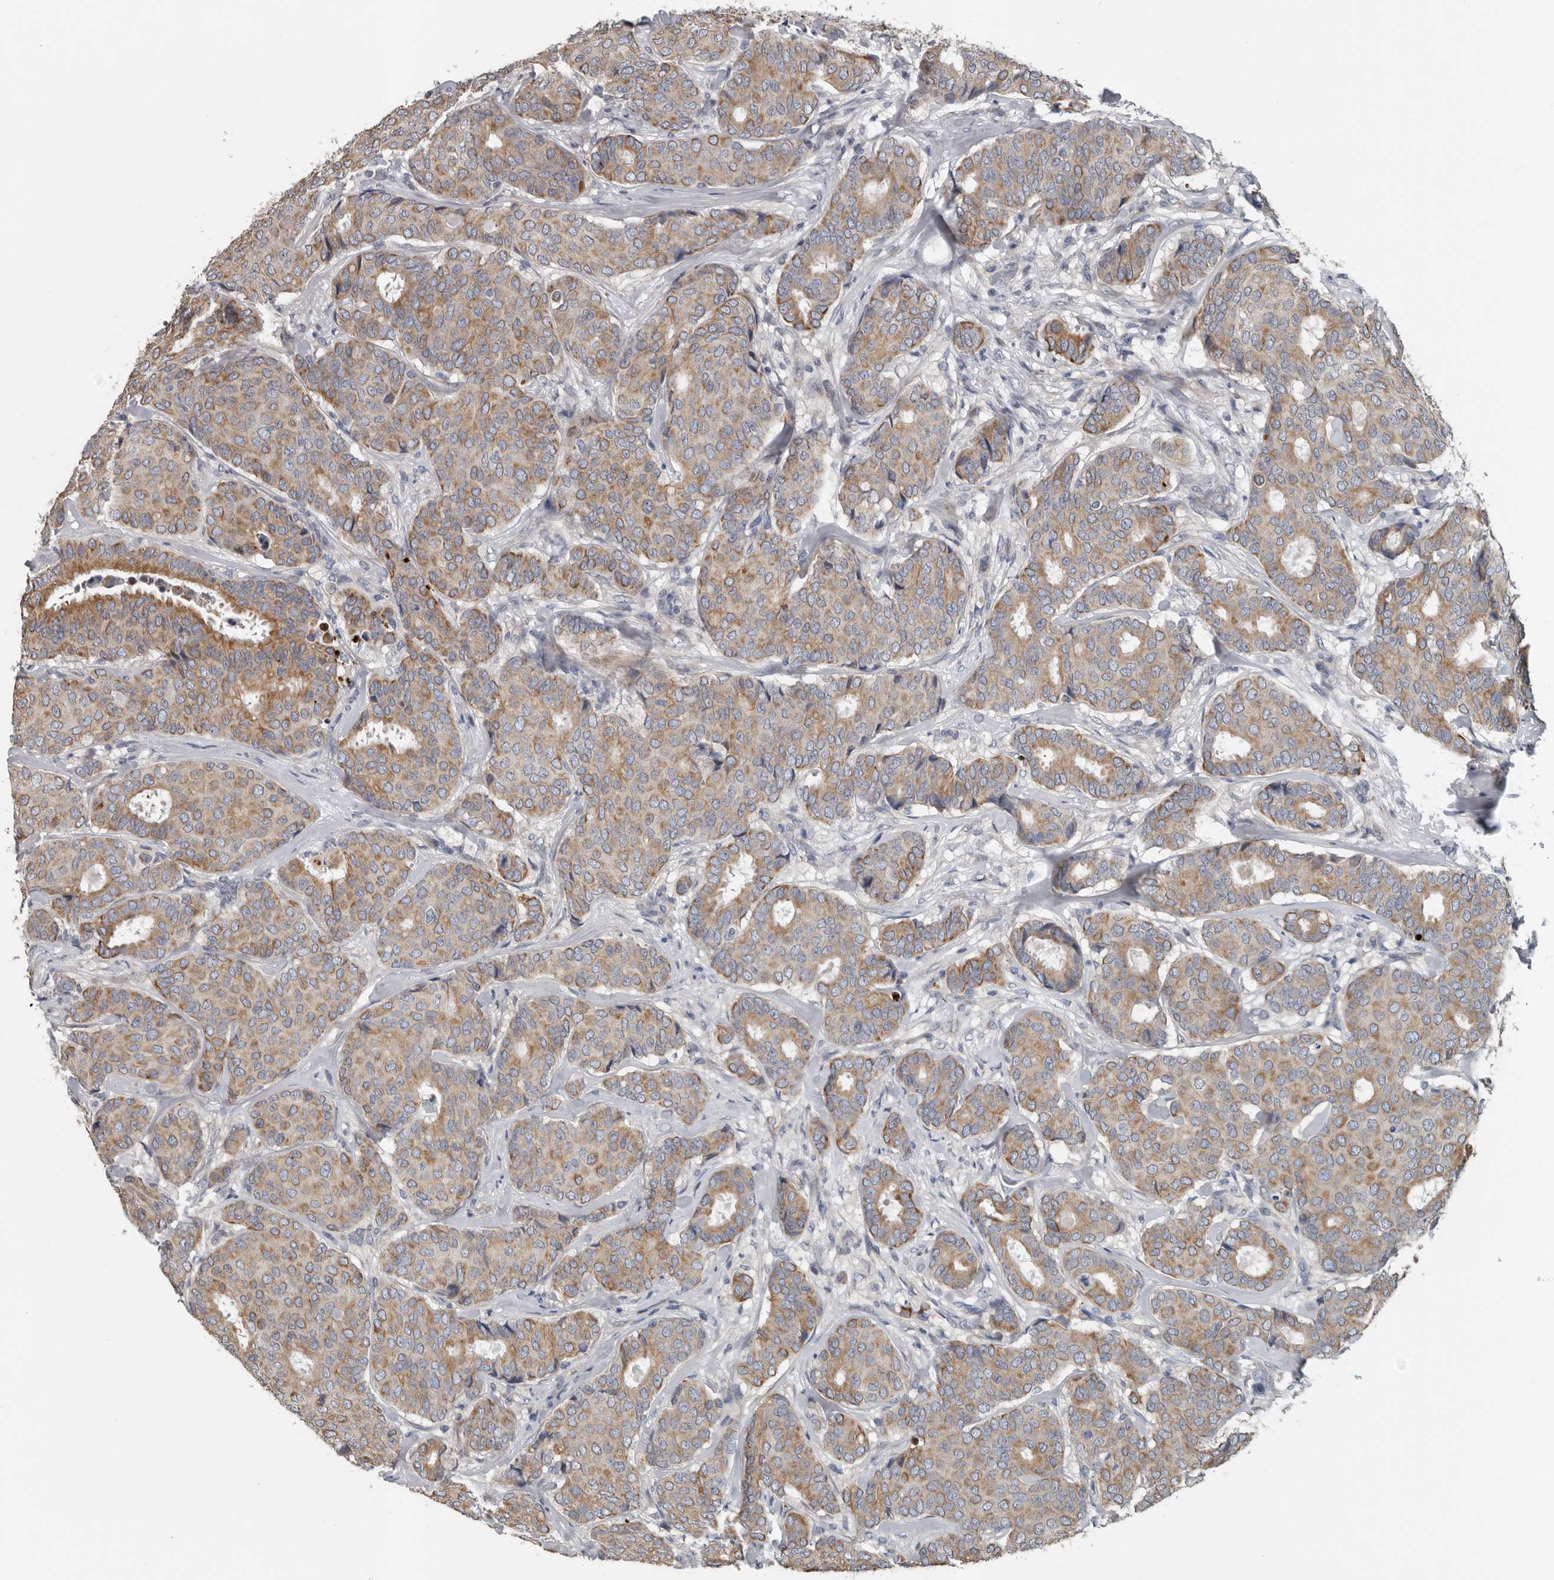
{"staining": {"intensity": "moderate", "quantity": ">75%", "location": "cytoplasmic/membranous"}, "tissue": "breast cancer", "cell_type": "Tumor cells", "image_type": "cancer", "snomed": [{"axis": "morphology", "description": "Duct carcinoma"}, {"axis": "topography", "description": "Breast"}], "caption": "Human intraductal carcinoma (breast) stained with a protein marker demonstrates moderate staining in tumor cells.", "gene": "DPY19L4", "patient": {"sex": "female", "age": 75}}